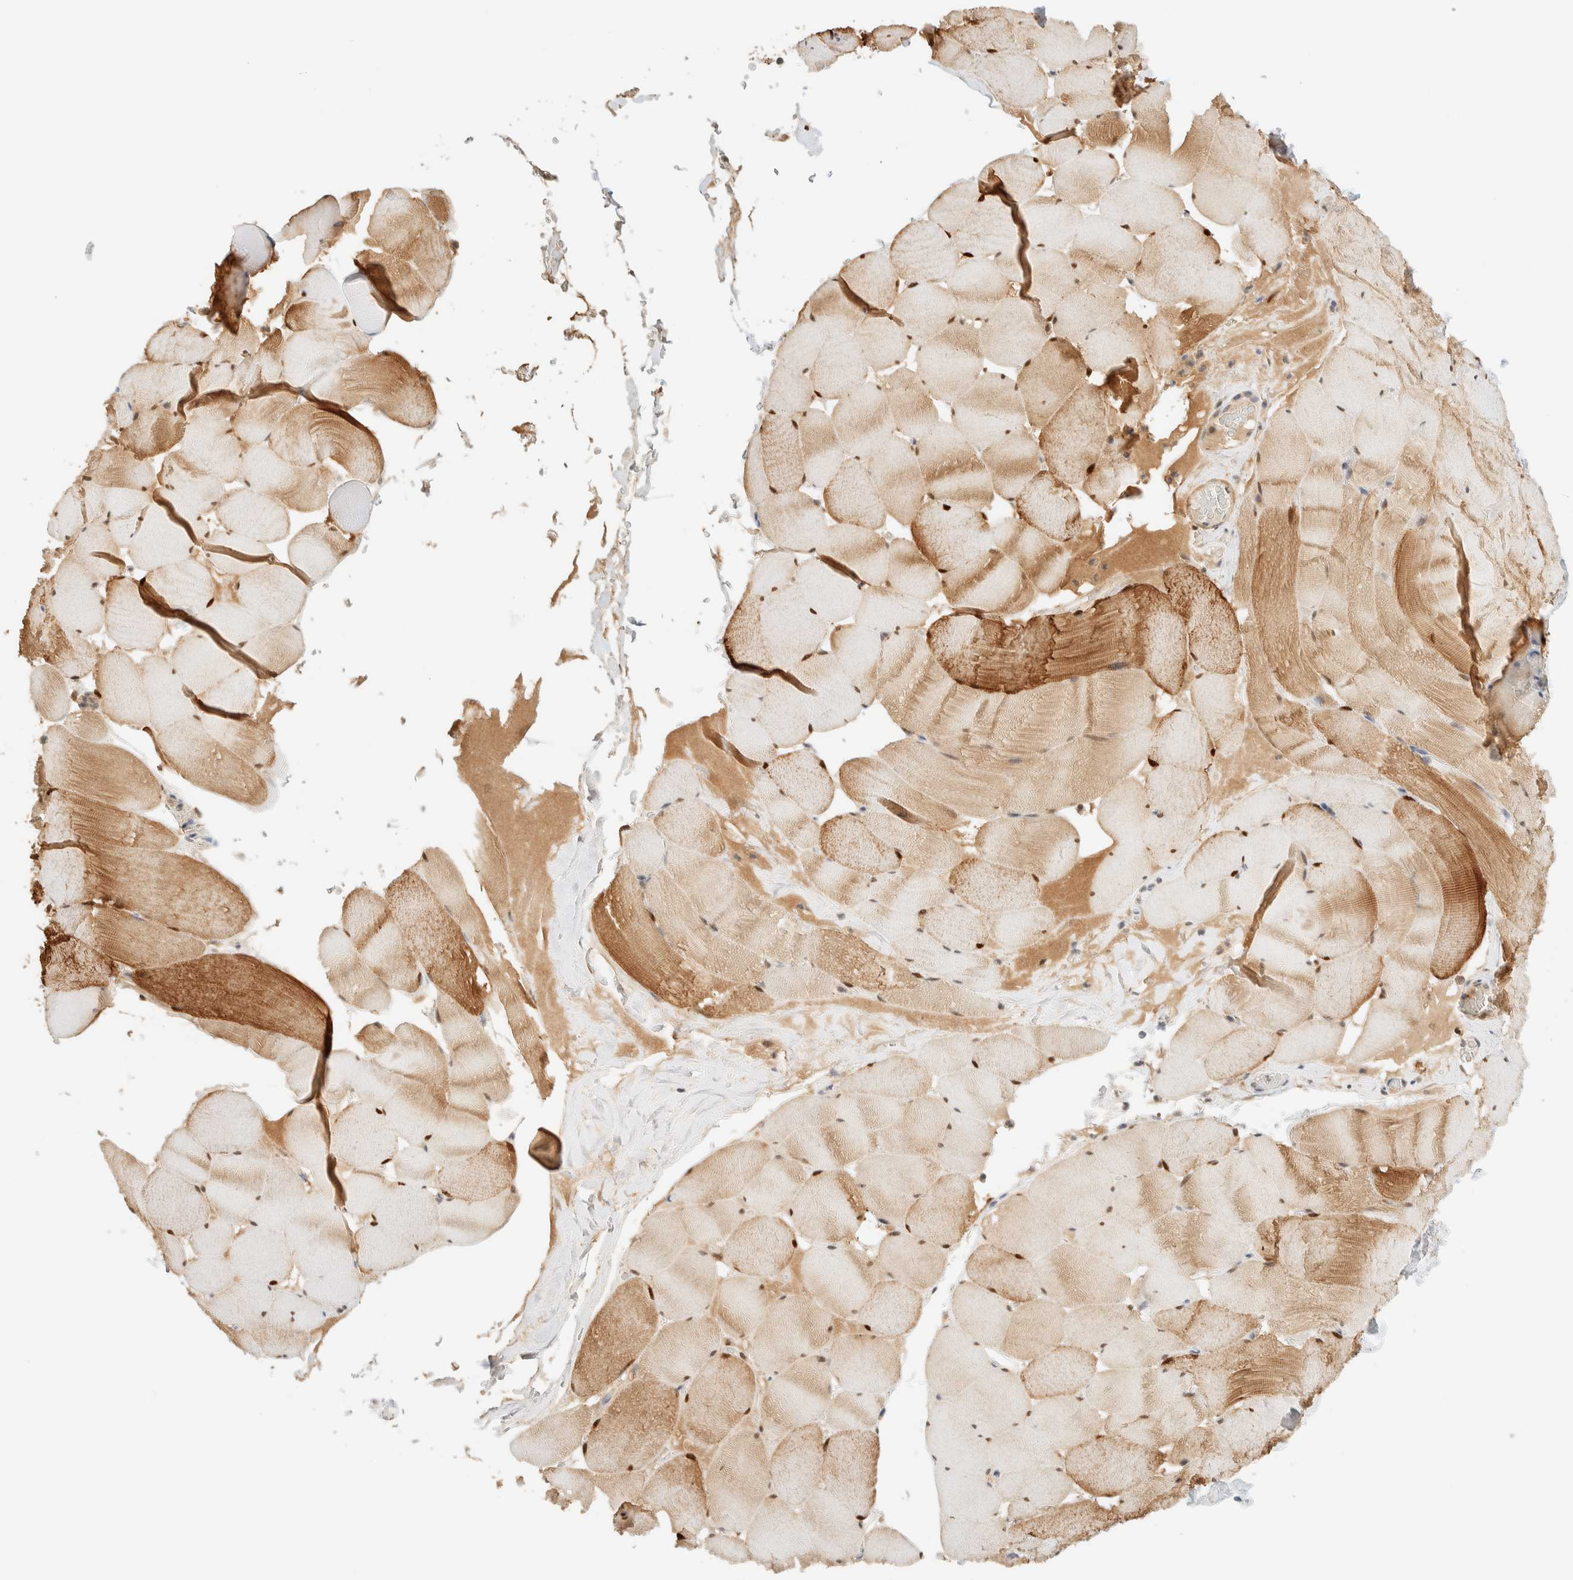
{"staining": {"intensity": "moderate", "quantity": ">75%", "location": "cytoplasmic/membranous,nuclear"}, "tissue": "skeletal muscle", "cell_type": "Myocytes", "image_type": "normal", "snomed": [{"axis": "morphology", "description": "Normal tissue, NOS"}, {"axis": "topography", "description": "Skeletal muscle"}], "caption": "This image demonstrates IHC staining of benign human skeletal muscle, with medium moderate cytoplasmic/membranous,nuclear positivity in approximately >75% of myocytes.", "gene": "ZBTB37", "patient": {"sex": "male", "age": 62}}